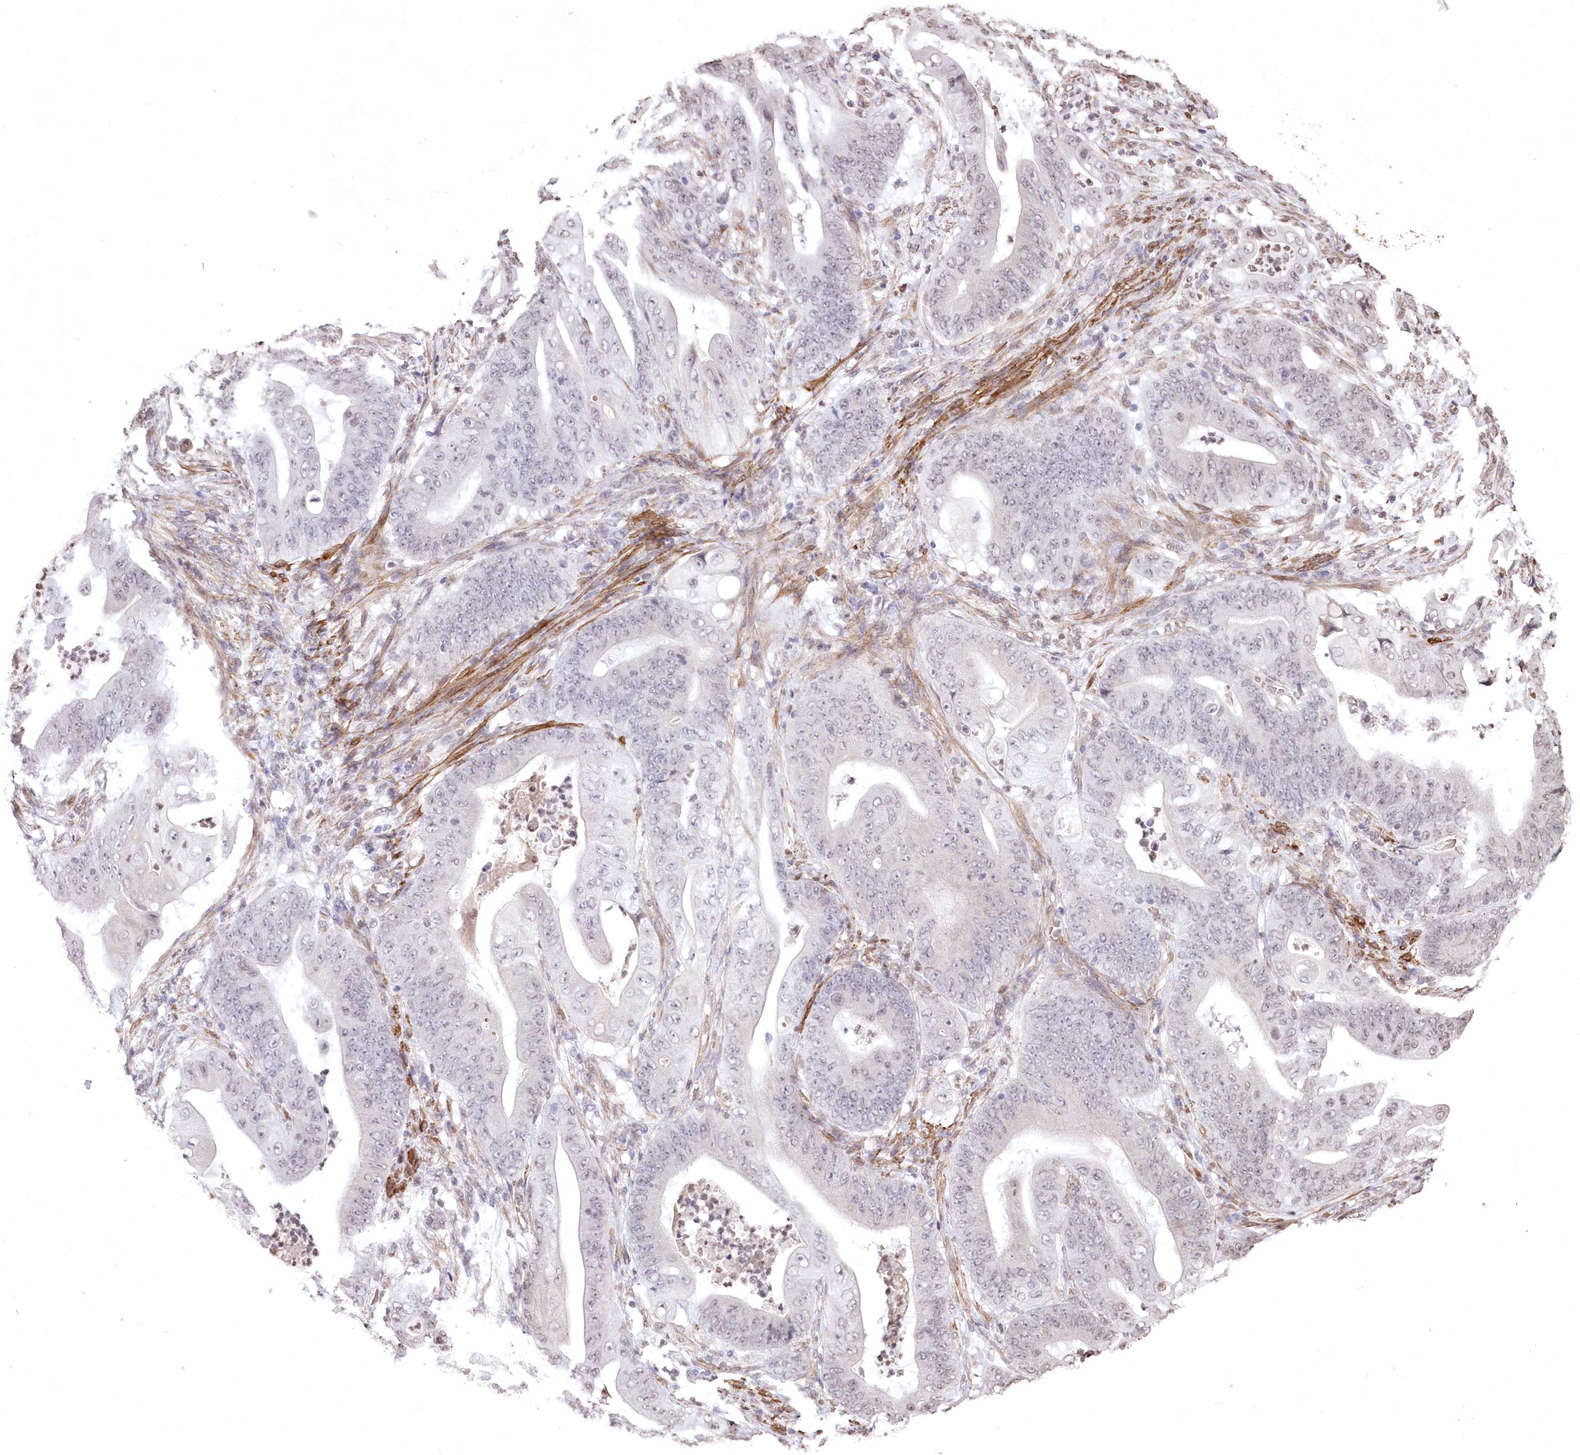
{"staining": {"intensity": "negative", "quantity": "none", "location": "none"}, "tissue": "stomach cancer", "cell_type": "Tumor cells", "image_type": "cancer", "snomed": [{"axis": "morphology", "description": "Adenocarcinoma, NOS"}, {"axis": "topography", "description": "Stomach"}], "caption": "High magnification brightfield microscopy of stomach cancer stained with DAB (brown) and counterstained with hematoxylin (blue): tumor cells show no significant positivity.", "gene": "RBM27", "patient": {"sex": "female", "age": 73}}